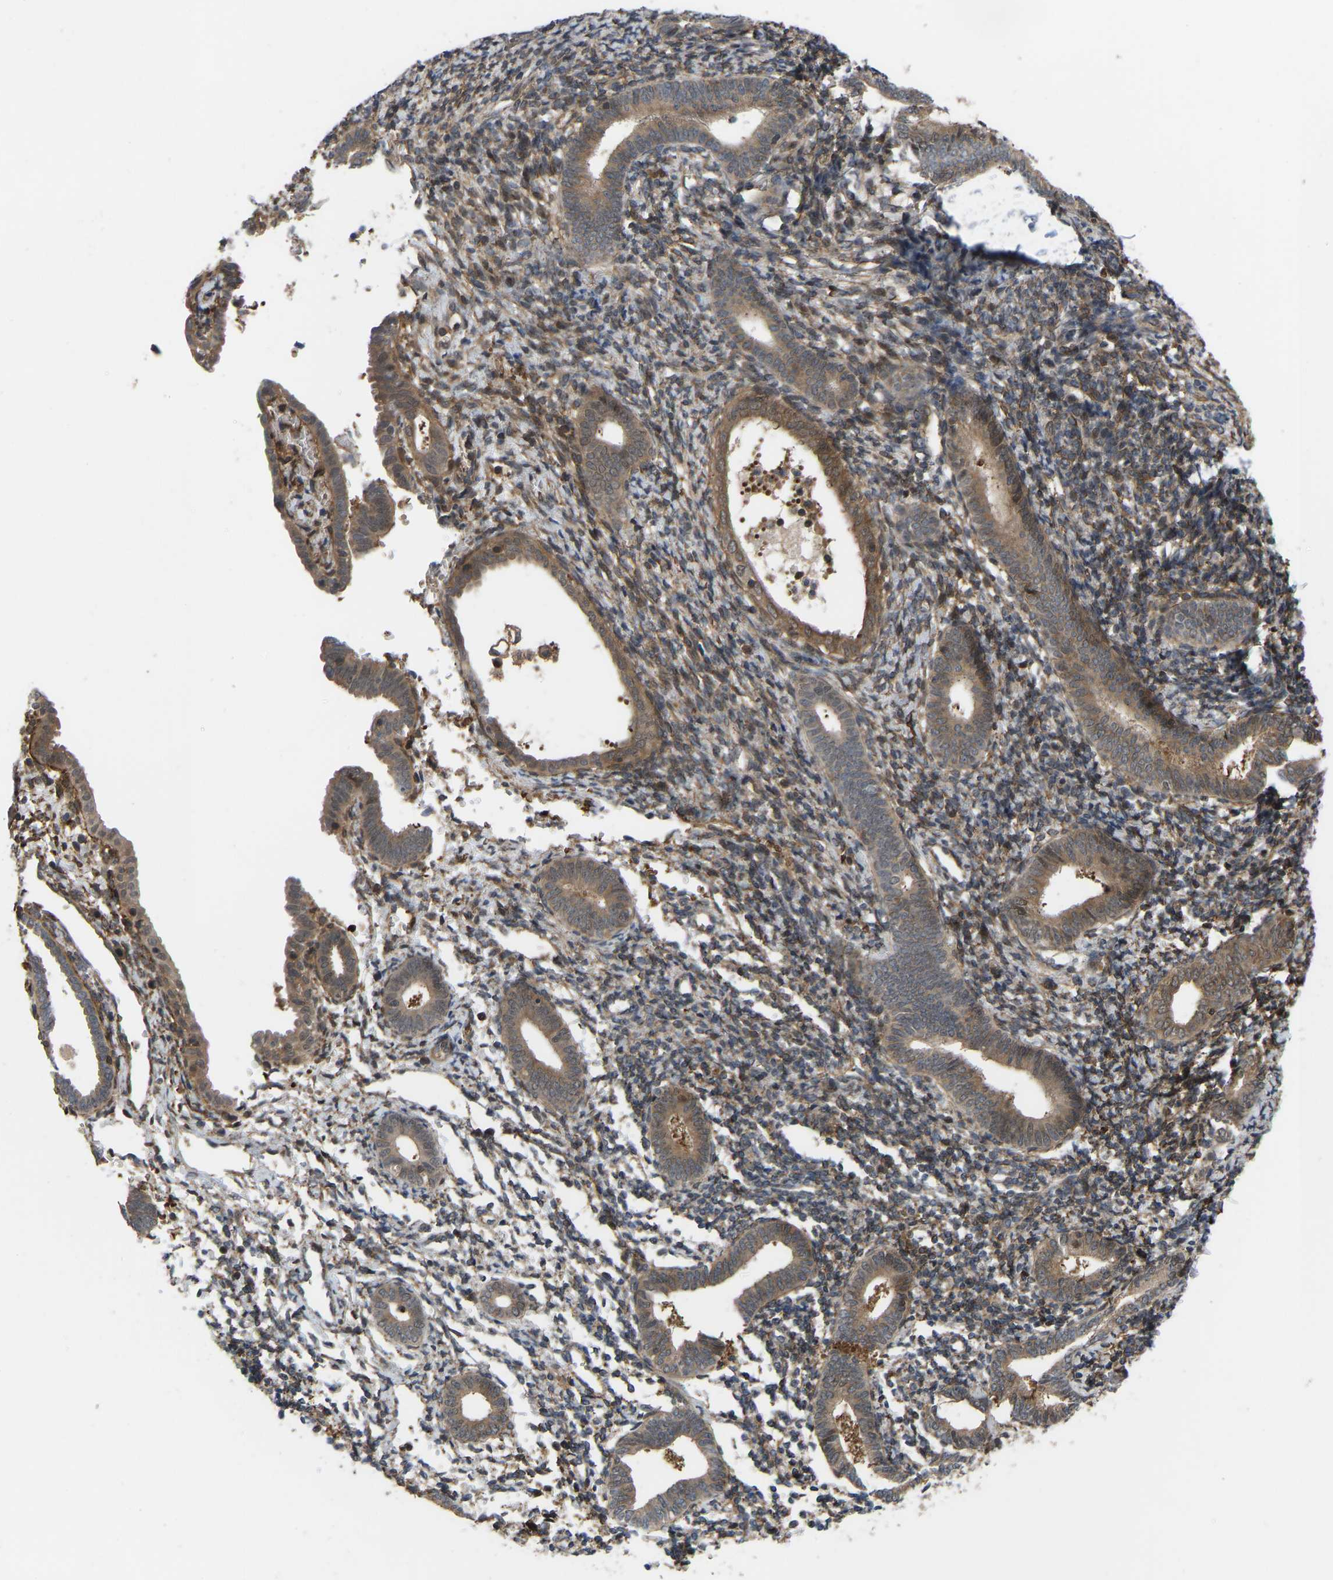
{"staining": {"intensity": "moderate", "quantity": ">75%", "location": "cytoplasmic/membranous,nuclear"}, "tissue": "endometrium", "cell_type": "Cells in endometrial stroma", "image_type": "normal", "snomed": [{"axis": "morphology", "description": "Normal tissue, NOS"}, {"axis": "morphology", "description": "Adenocarcinoma, NOS"}, {"axis": "topography", "description": "Endometrium"}], "caption": "This histopathology image reveals IHC staining of normal endometrium, with medium moderate cytoplasmic/membranous,nuclear positivity in approximately >75% of cells in endometrial stroma.", "gene": "CYP7B1", "patient": {"sex": "female", "age": 57}}